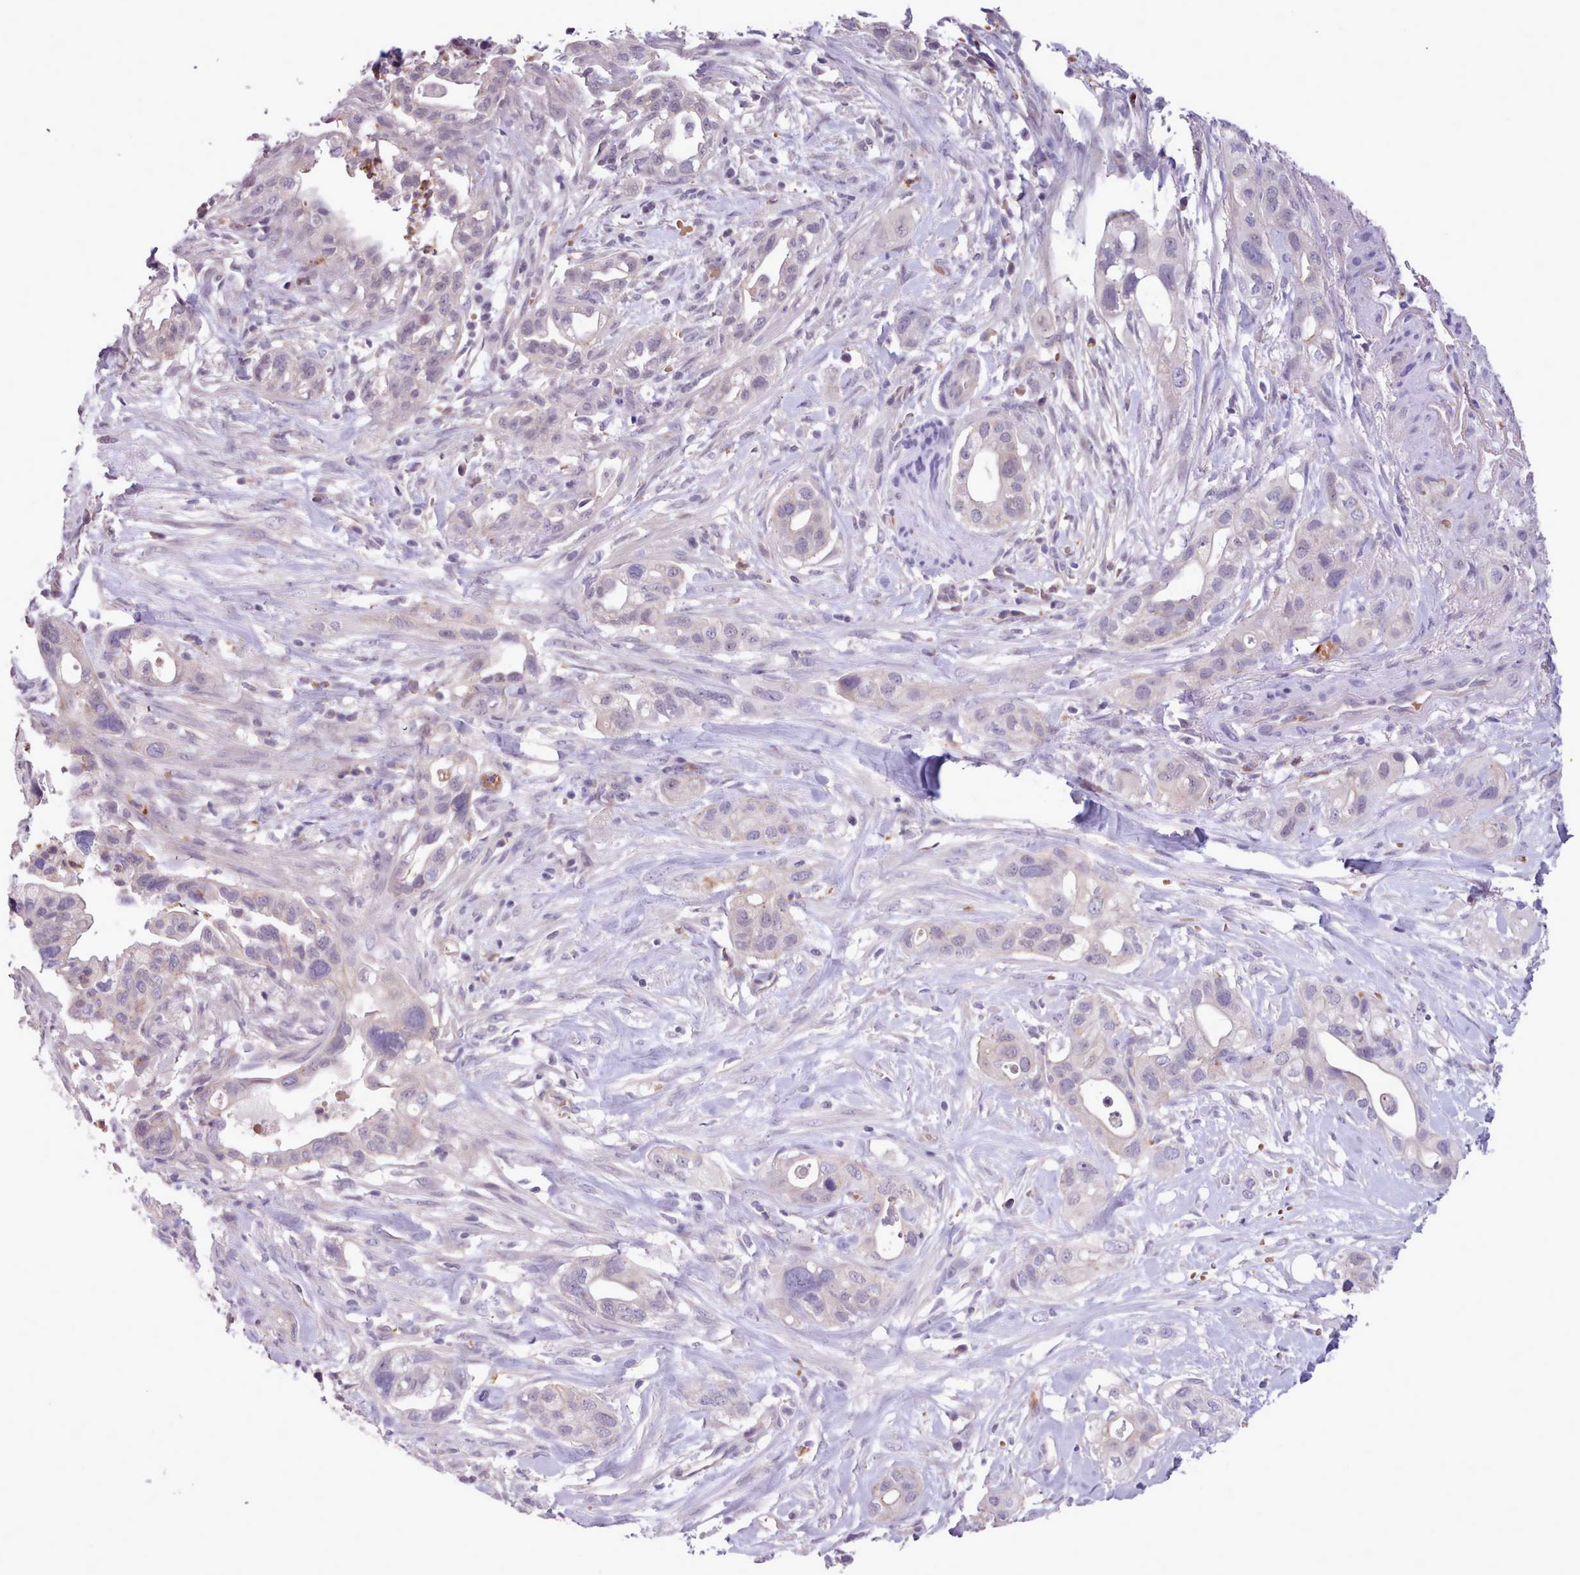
{"staining": {"intensity": "negative", "quantity": "none", "location": "none"}, "tissue": "pancreatic cancer", "cell_type": "Tumor cells", "image_type": "cancer", "snomed": [{"axis": "morphology", "description": "Adenocarcinoma, NOS"}, {"axis": "topography", "description": "Pancreas"}], "caption": "High power microscopy micrograph of an immunohistochemistry (IHC) micrograph of pancreatic cancer (adenocarcinoma), revealing no significant staining in tumor cells.", "gene": "KCTD16", "patient": {"sex": "male", "age": 44}}